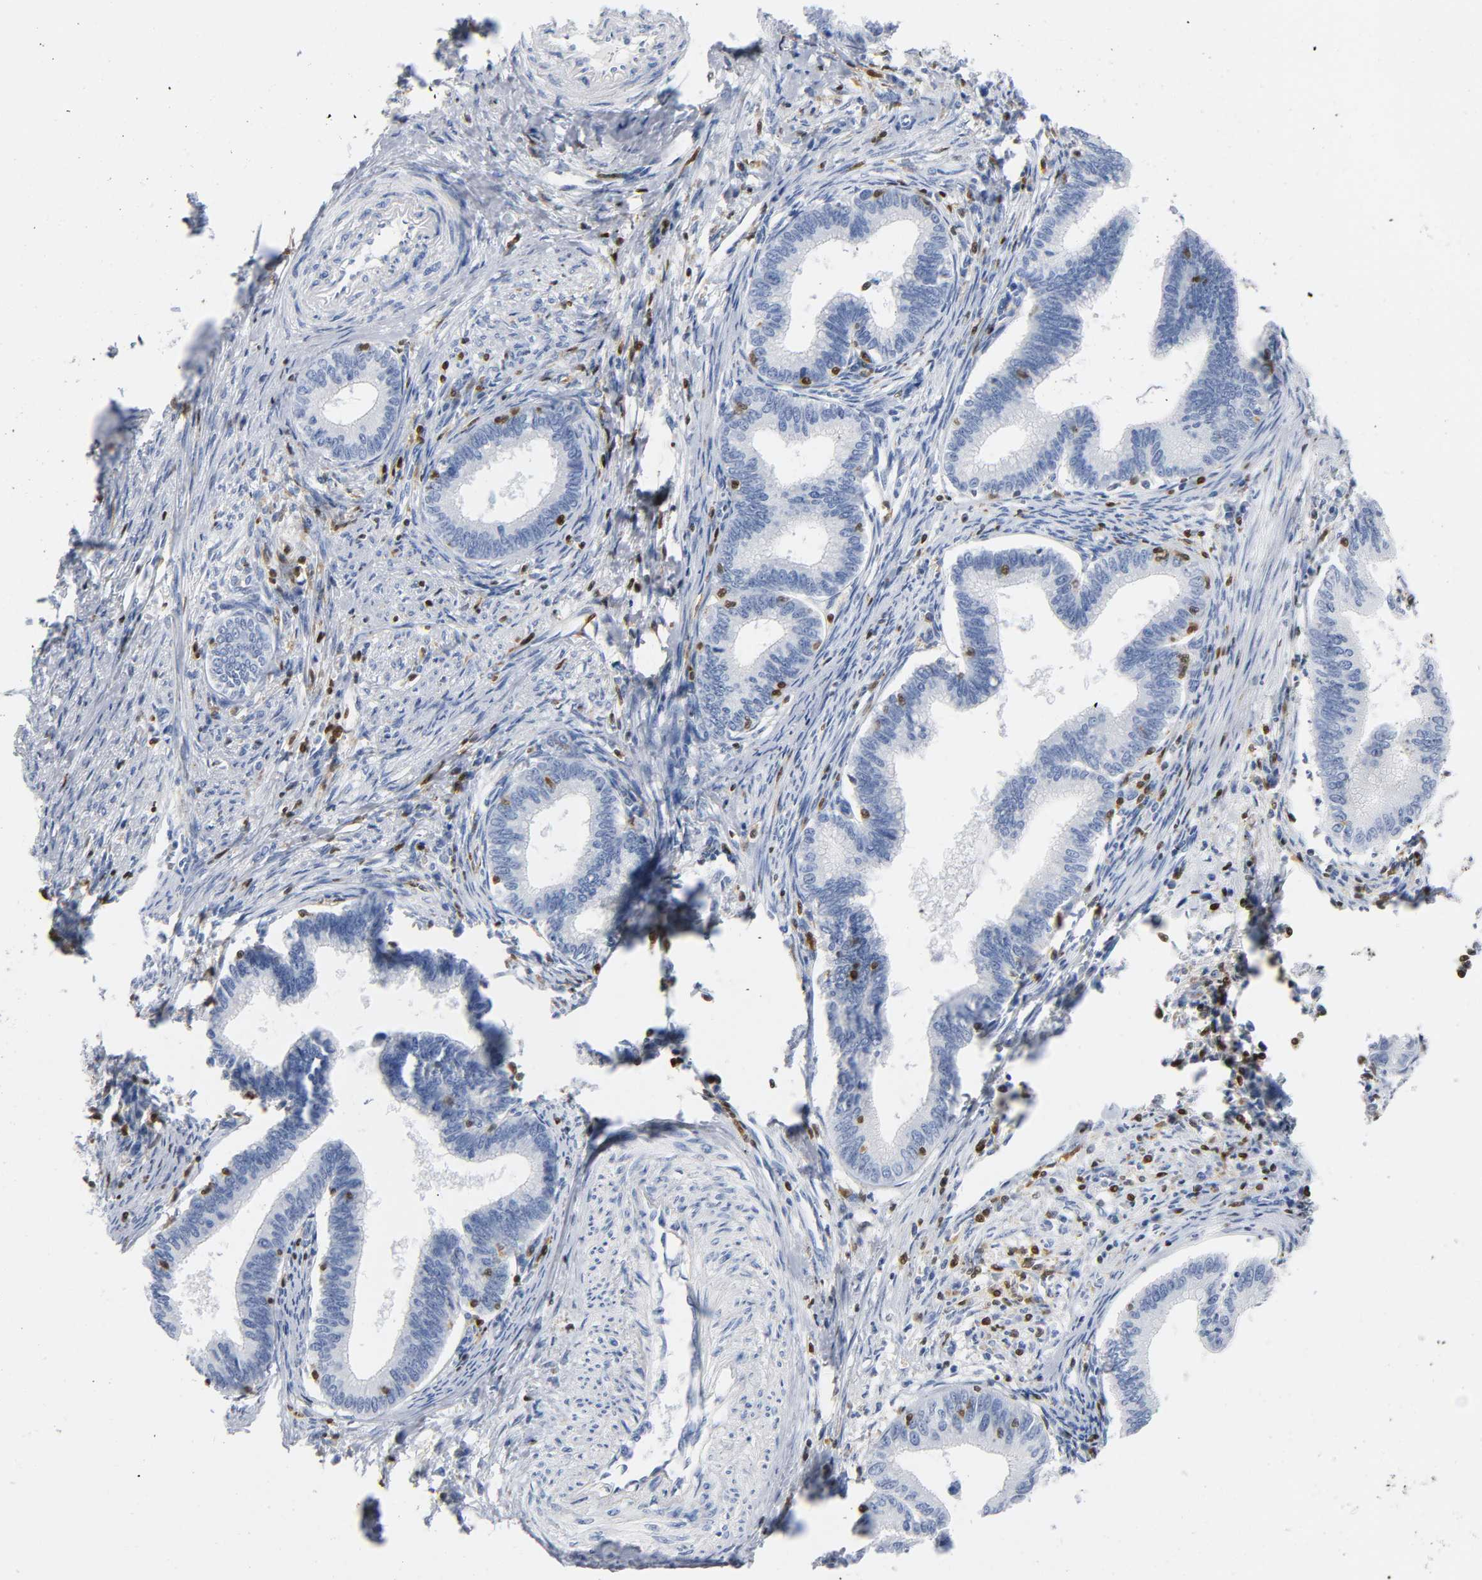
{"staining": {"intensity": "negative", "quantity": "none", "location": "none"}, "tissue": "cervical cancer", "cell_type": "Tumor cells", "image_type": "cancer", "snomed": [{"axis": "morphology", "description": "Adenocarcinoma, NOS"}, {"axis": "topography", "description": "Cervix"}], "caption": "Tumor cells show no significant protein staining in cervical adenocarcinoma.", "gene": "DOK2", "patient": {"sex": "female", "age": 36}}